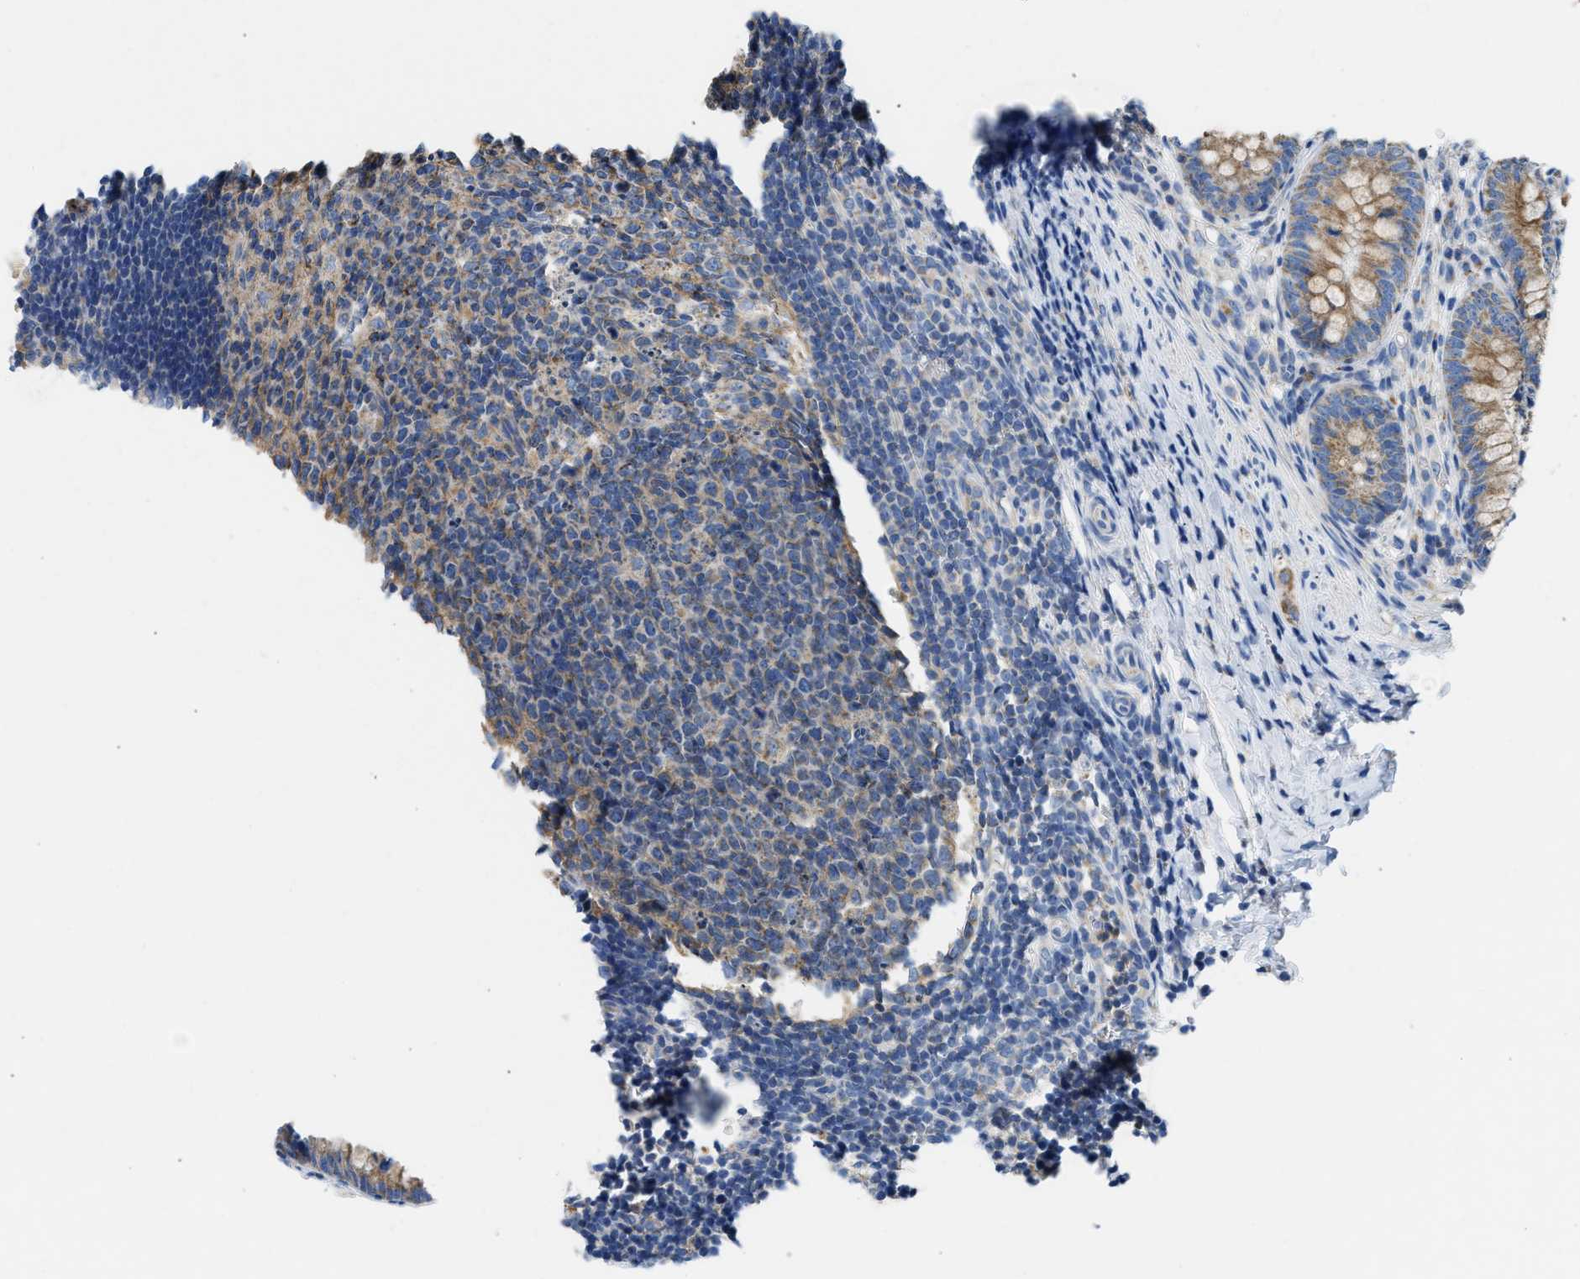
{"staining": {"intensity": "moderate", "quantity": ">75%", "location": "cytoplasmic/membranous"}, "tissue": "appendix", "cell_type": "Glandular cells", "image_type": "normal", "snomed": [{"axis": "morphology", "description": "Normal tissue, NOS"}, {"axis": "topography", "description": "Appendix"}], "caption": "Appendix was stained to show a protein in brown. There is medium levels of moderate cytoplasmic/membranous positivity in about >75% of glandular cells. (DAB (3,3'-diaminobenzidine) = brown stain, brightfield microscopy at high magnification).", "gene": "SLC25A13", "patient": {"sex": "male", "age": 1}}